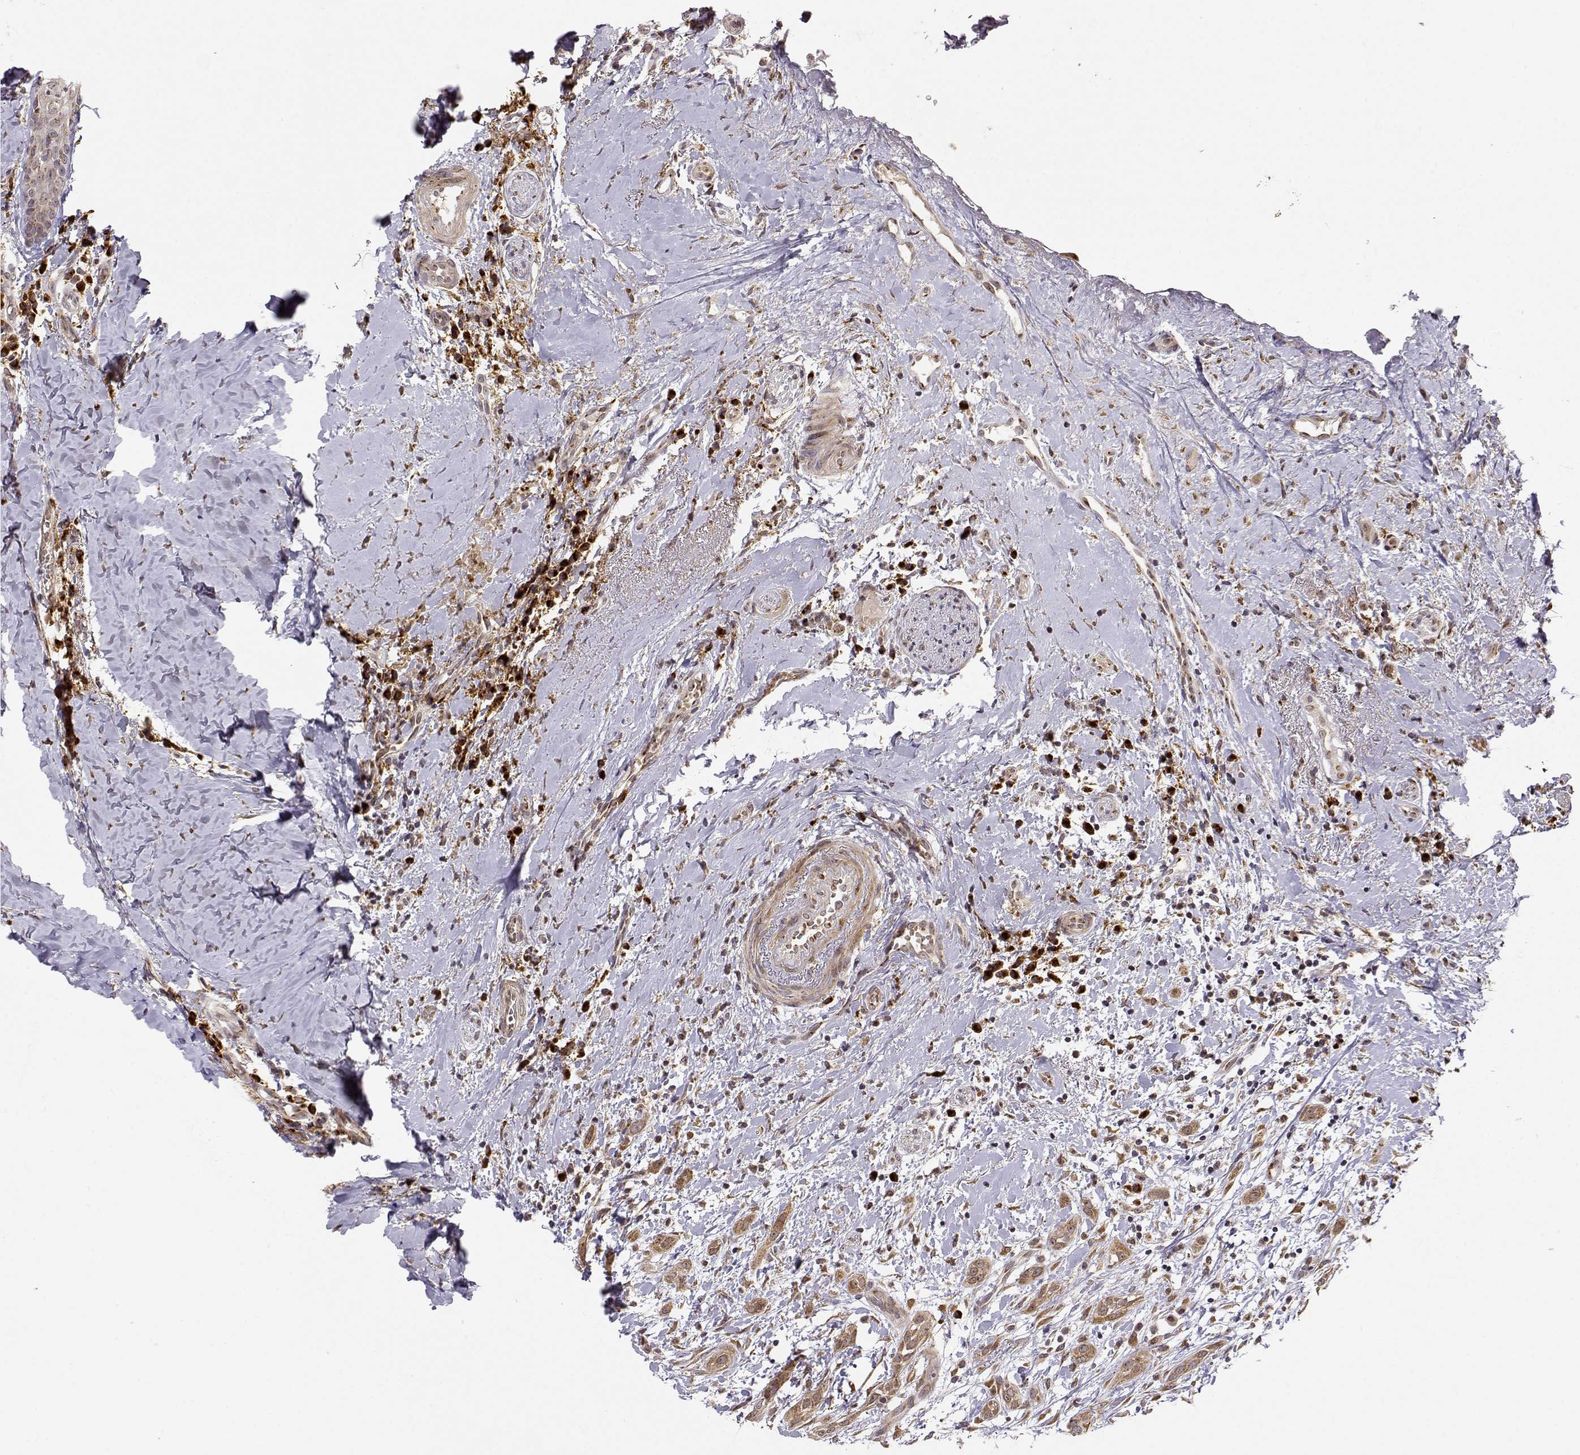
{"staining": {"intensity": "moderate", "quantity": ">75%", "location": "cytoplasmic/membranous"}, "tissue": "head and neck cancer", "cell_type": "Tumor cells", "image_type": "cancer", "snomed": [{"axis": "morphology", "description": "Normal tissue, NOS"}, {"axis": "morphology", "description": "Squamous cell carcinoma, NOS"}, {"axis": "topography", "description": "Oral tissue"}, {"axis": "topography", "description": "Salivary gland"}, {"axis": "topography", "description": "Head-Neck"}], "caption": "Protein staining shows moderate cytoplasmic/membranous positivity in about >75% of tumor cells in head and neck cancer.", "gene": "ERGIC2", "patient": {"sex": "female", "age": 62}}